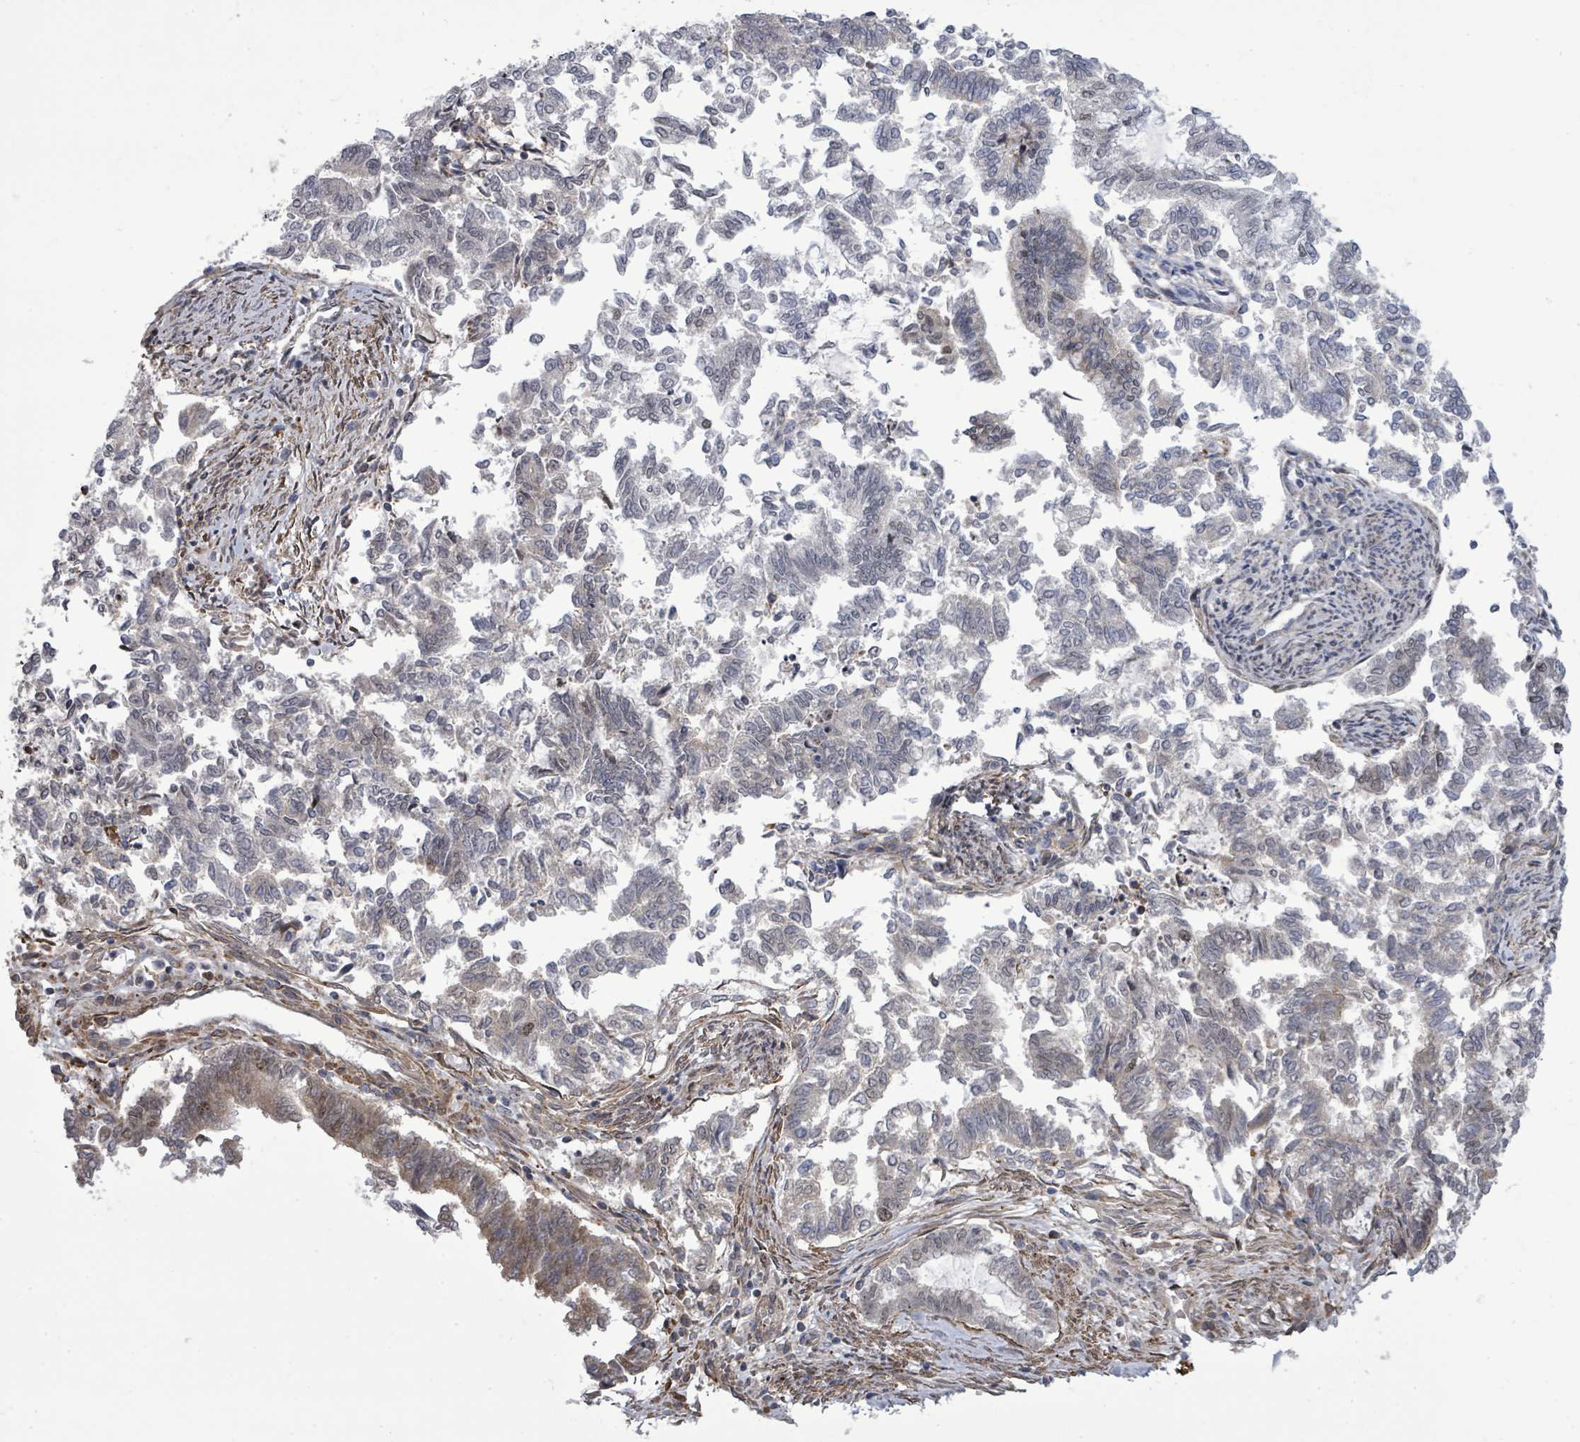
{"staining": {"intensity": "negative", "quantity": "none", "location": "none"}, "tissue": "endometrial cancer", "cell_type": "Tumor cells", "image_type": "cancer", "snomed": [{"axis": "morphology", "description": "Adenocarcinoma, NOS"}, {"axis": "topography", "description": "Endometrium"}], "caption": "Tumor cells show no significant protein expression in endometrial cancer.", "gene": "PAPSS1", "patient": {"sex": "female", "age": 79}}